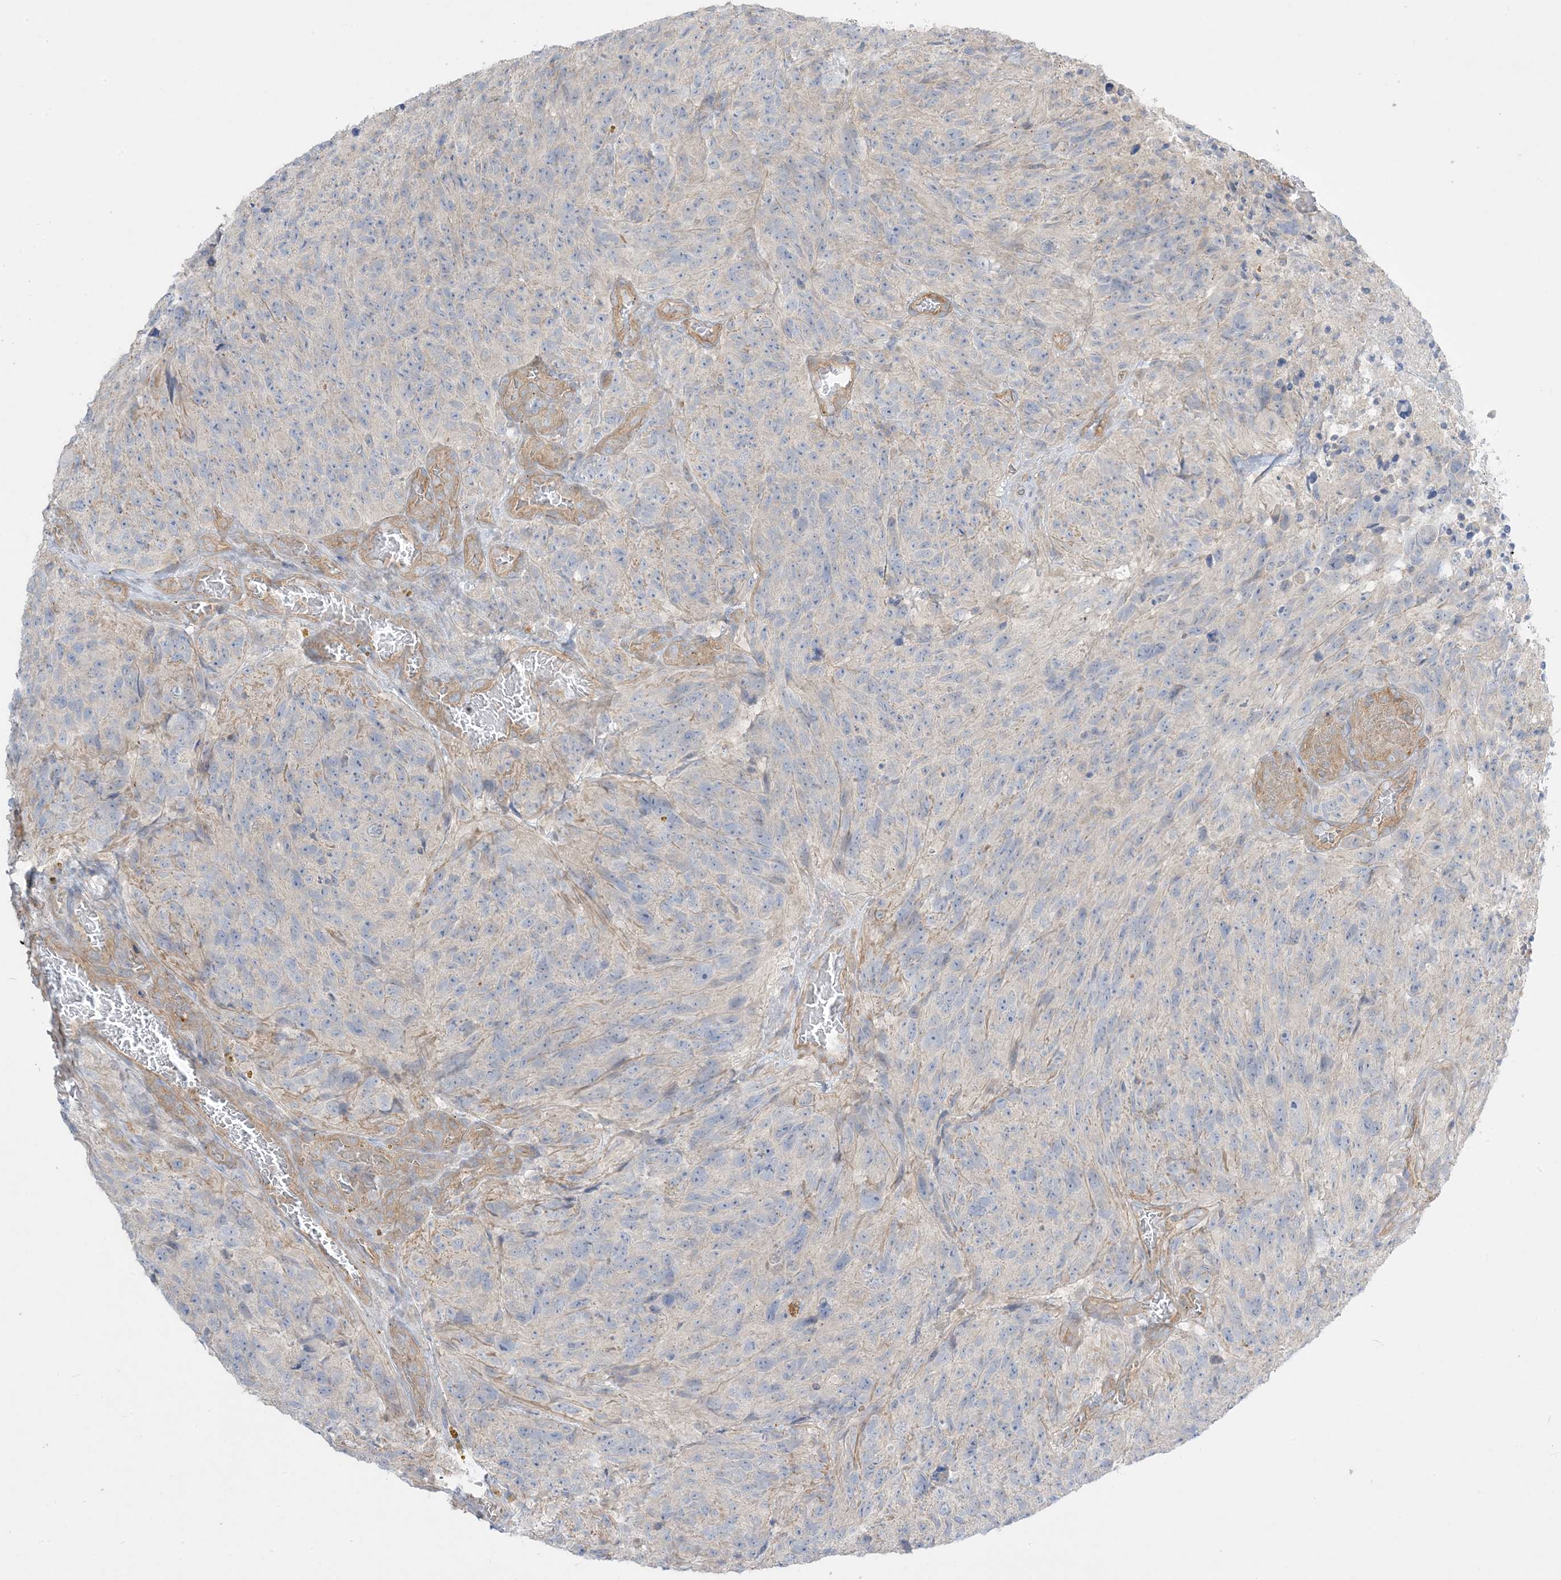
{"staining": {"intensity": "negative", "quantity": "none", "location": "none"}, "tissue": "glioma", "cell_type": "Tumor cells", "image_type": "cancer", "snomed": [{"axis": "morphology", "description": "Glioma, malignant, High grade"}, {"axis": "topography", "description": "Brain"}], "caption": "Immunohistochemistry (IHC) of malignant glioma (high-grade) reveals no positivity in tumor cells. (Stains: DAB (3,3'-diaminobenzidine) immunohistochemistry (IHC) with hematoxylin counter stain, Microscopy: brightfield microscopy at high magnification).", "gene": "ARHGEF9", "patient": {"sex": "male", "age": 69}}